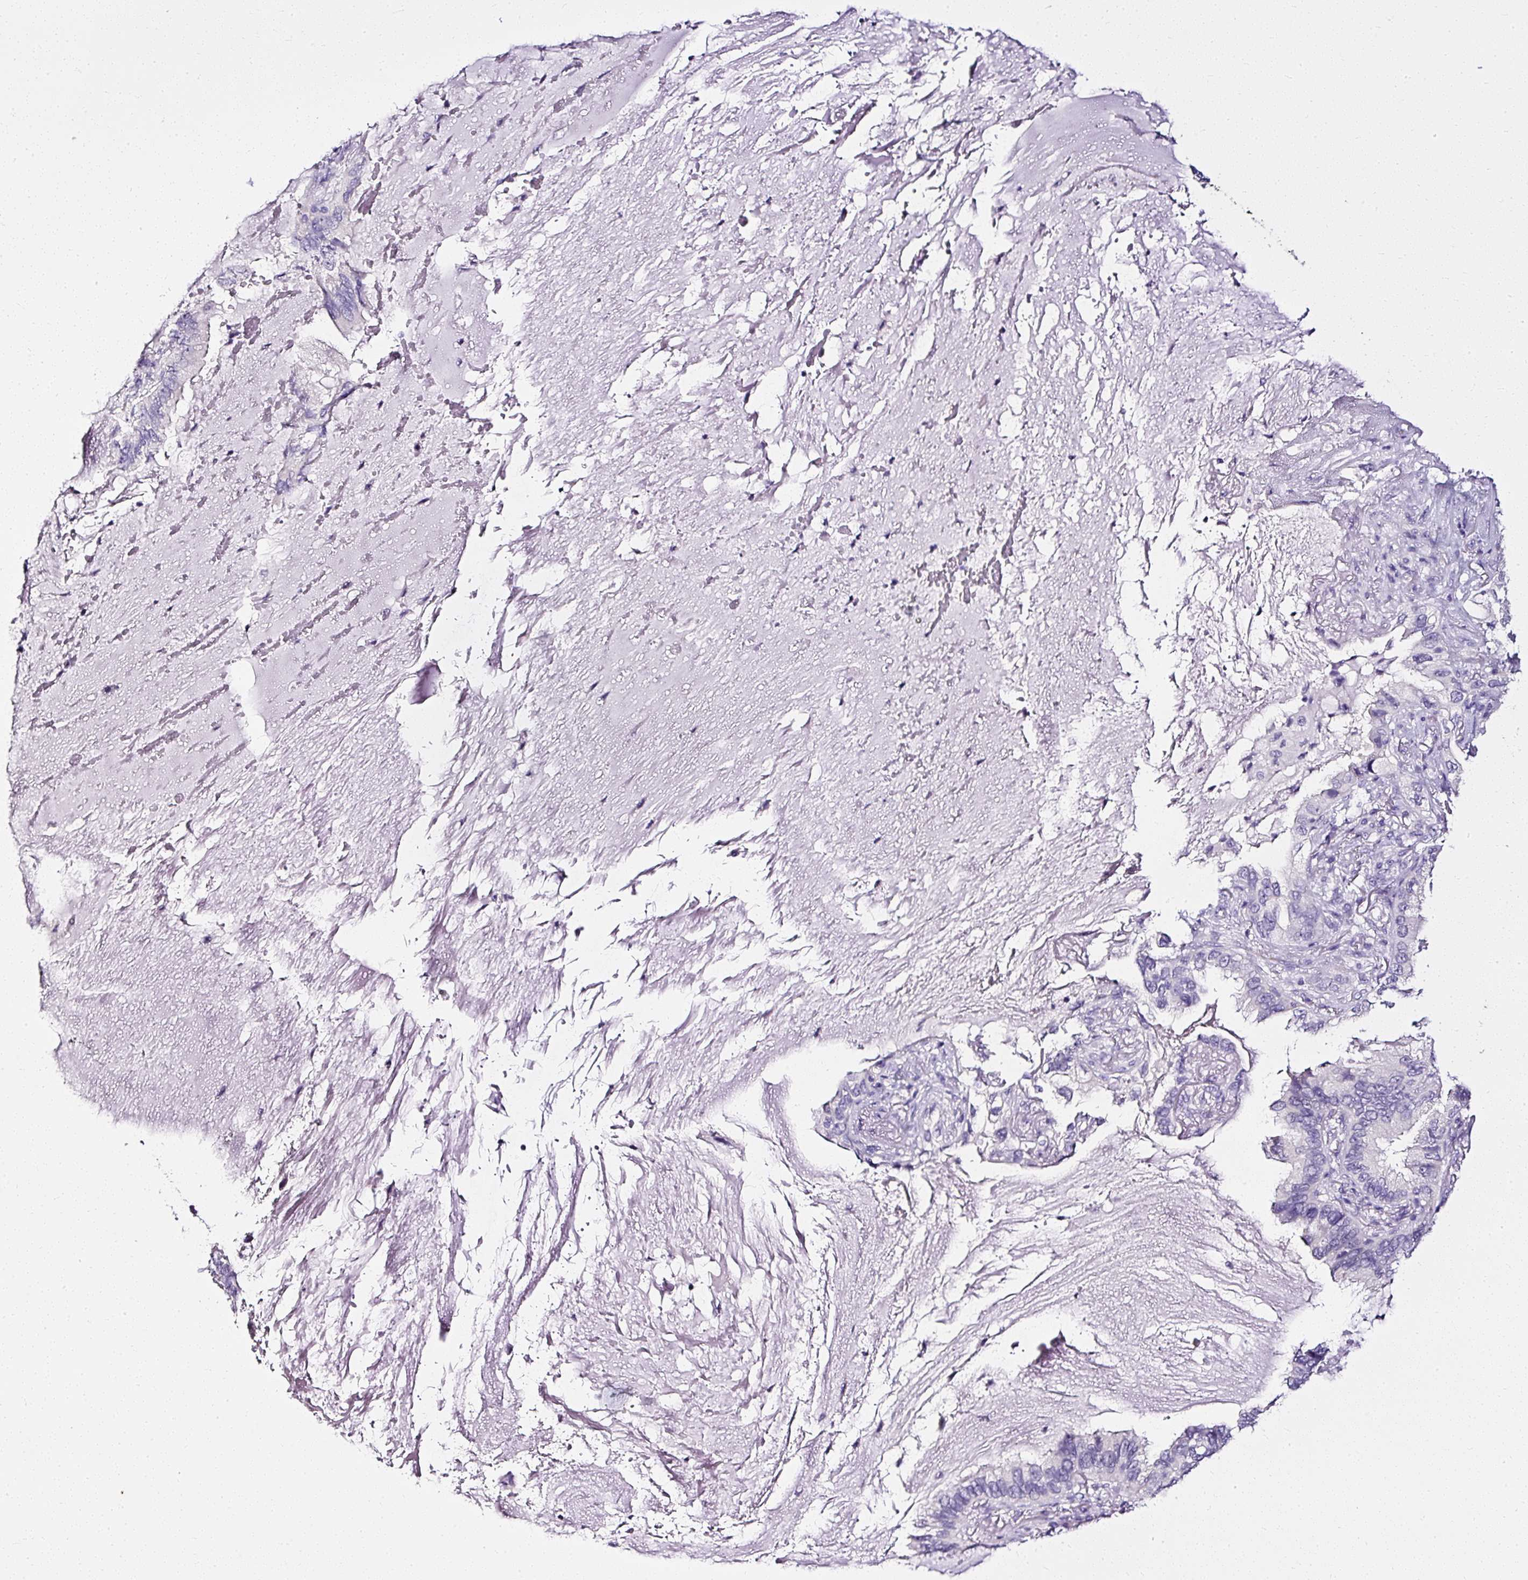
{"staining": {"intensity": "negative", "quantity": "none", "location": "none"}, "tissue": "lung cancer", "cell_type": "Tumor cells", "image_type": "cancer", "snomed": [{"axis": "morphology", "description": "Adenocarcinoma, NOS"}, {"axis": "topography", "description": "Lung"}], "caption": "Protein analysis of adenocarcinoma (lung) displays no significant expression in tumor cells.", "gene": "ATP2A1", "patient": {"sex": "female", "age": 69}}